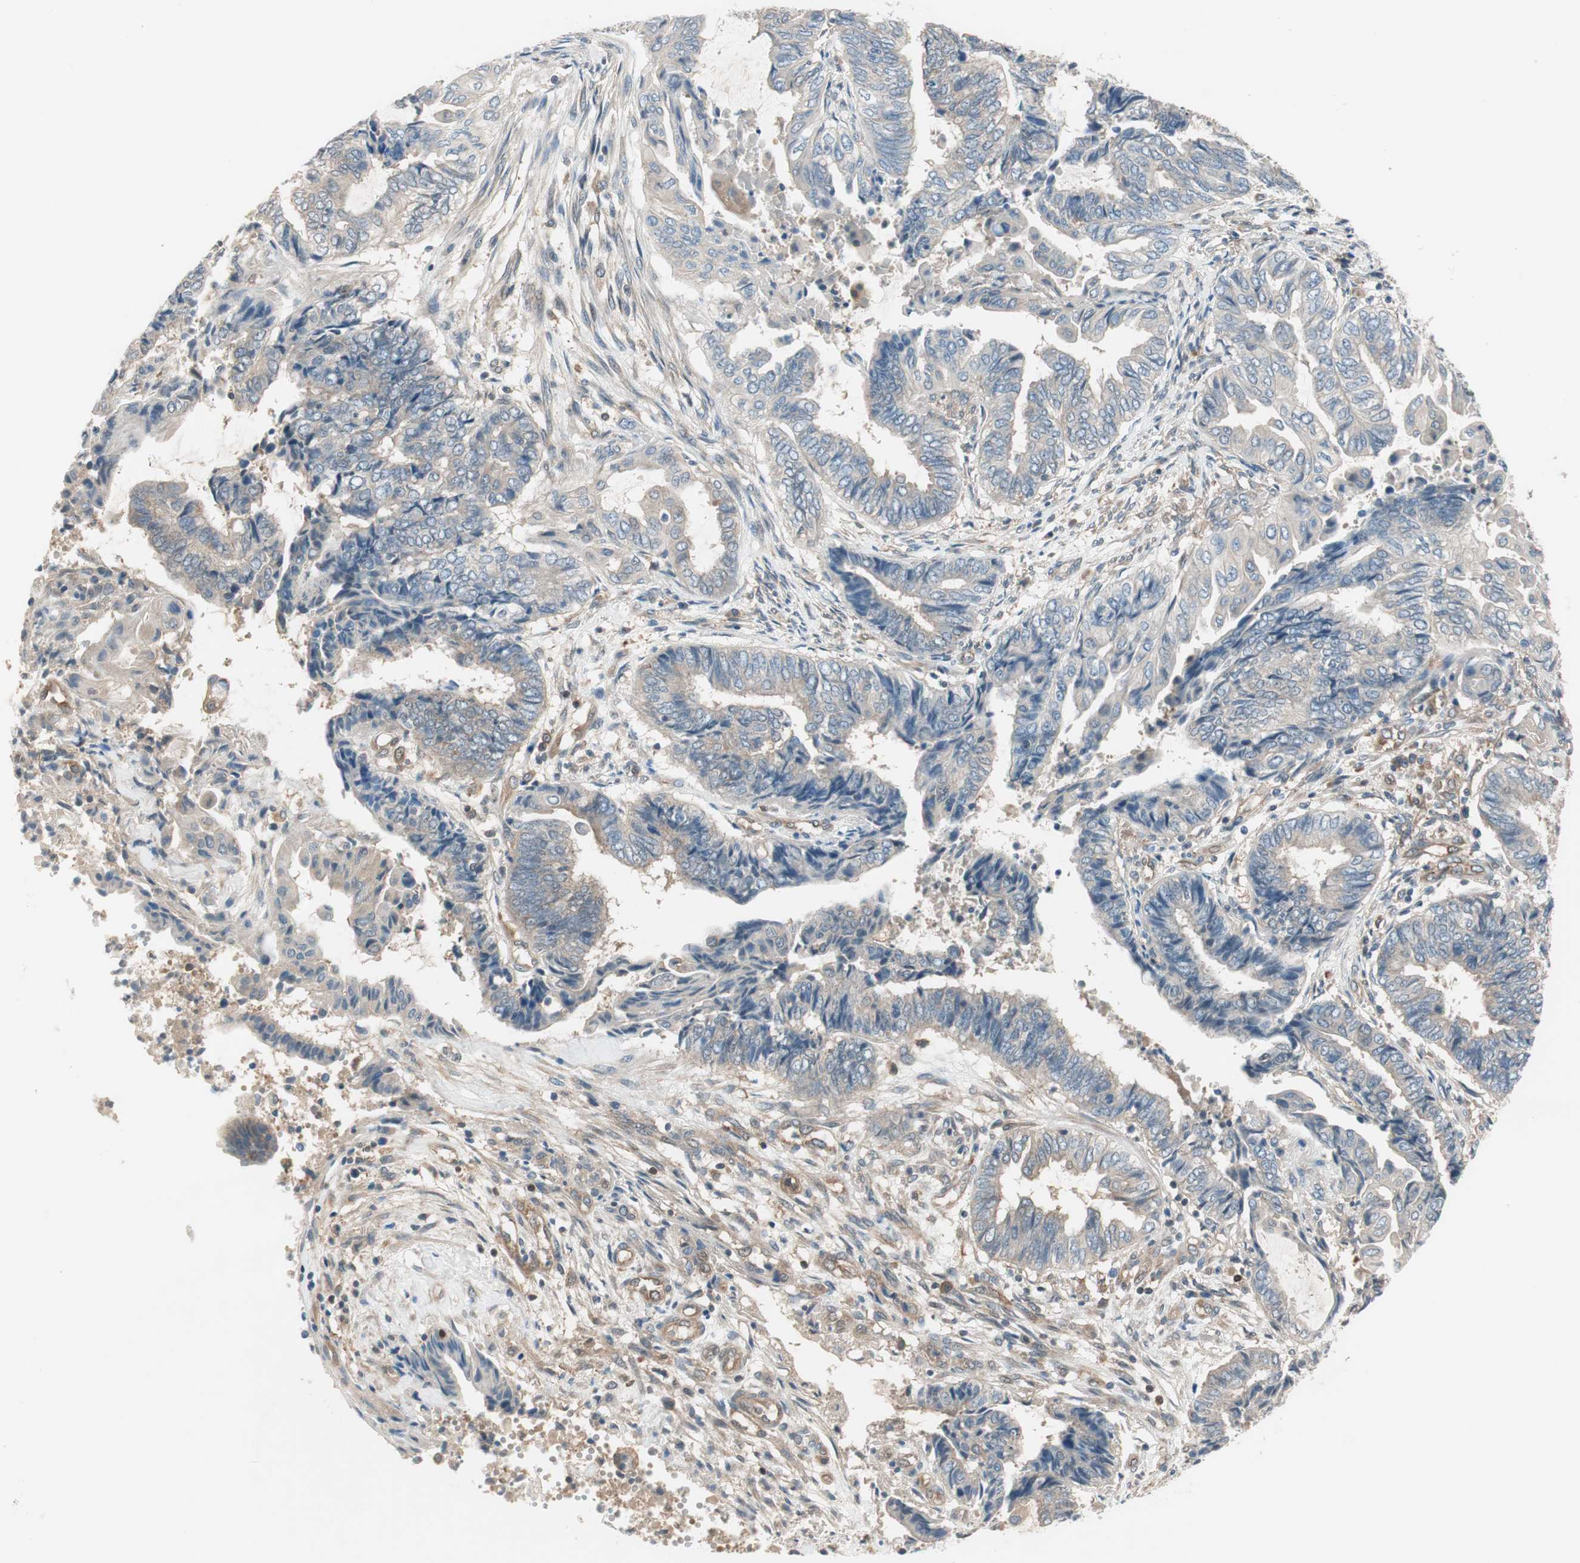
{"staining": {"intensity": "weak", "quantity": ">75%", "location": "cytoplasmic/membranous"}, "tissue": "endometrial cancer", "cell_type": "Tumor cells", "image_type": "cancer", "snomed": [{"axis": "morphology", "description": "Adenocarcinoma, NOS"}, {"axis": "topography", "description": "Uterus"}, {"axis": "topography", "description": "Endometrium"}], "caption": "Protein positivity by IHC reveals weak cytoplasmic/membranous staining in about >75% of tumor cells in adenocarcinoma (endometrial).", "gene": "GALT", "patient": {"sex": "female", "age": 70}}